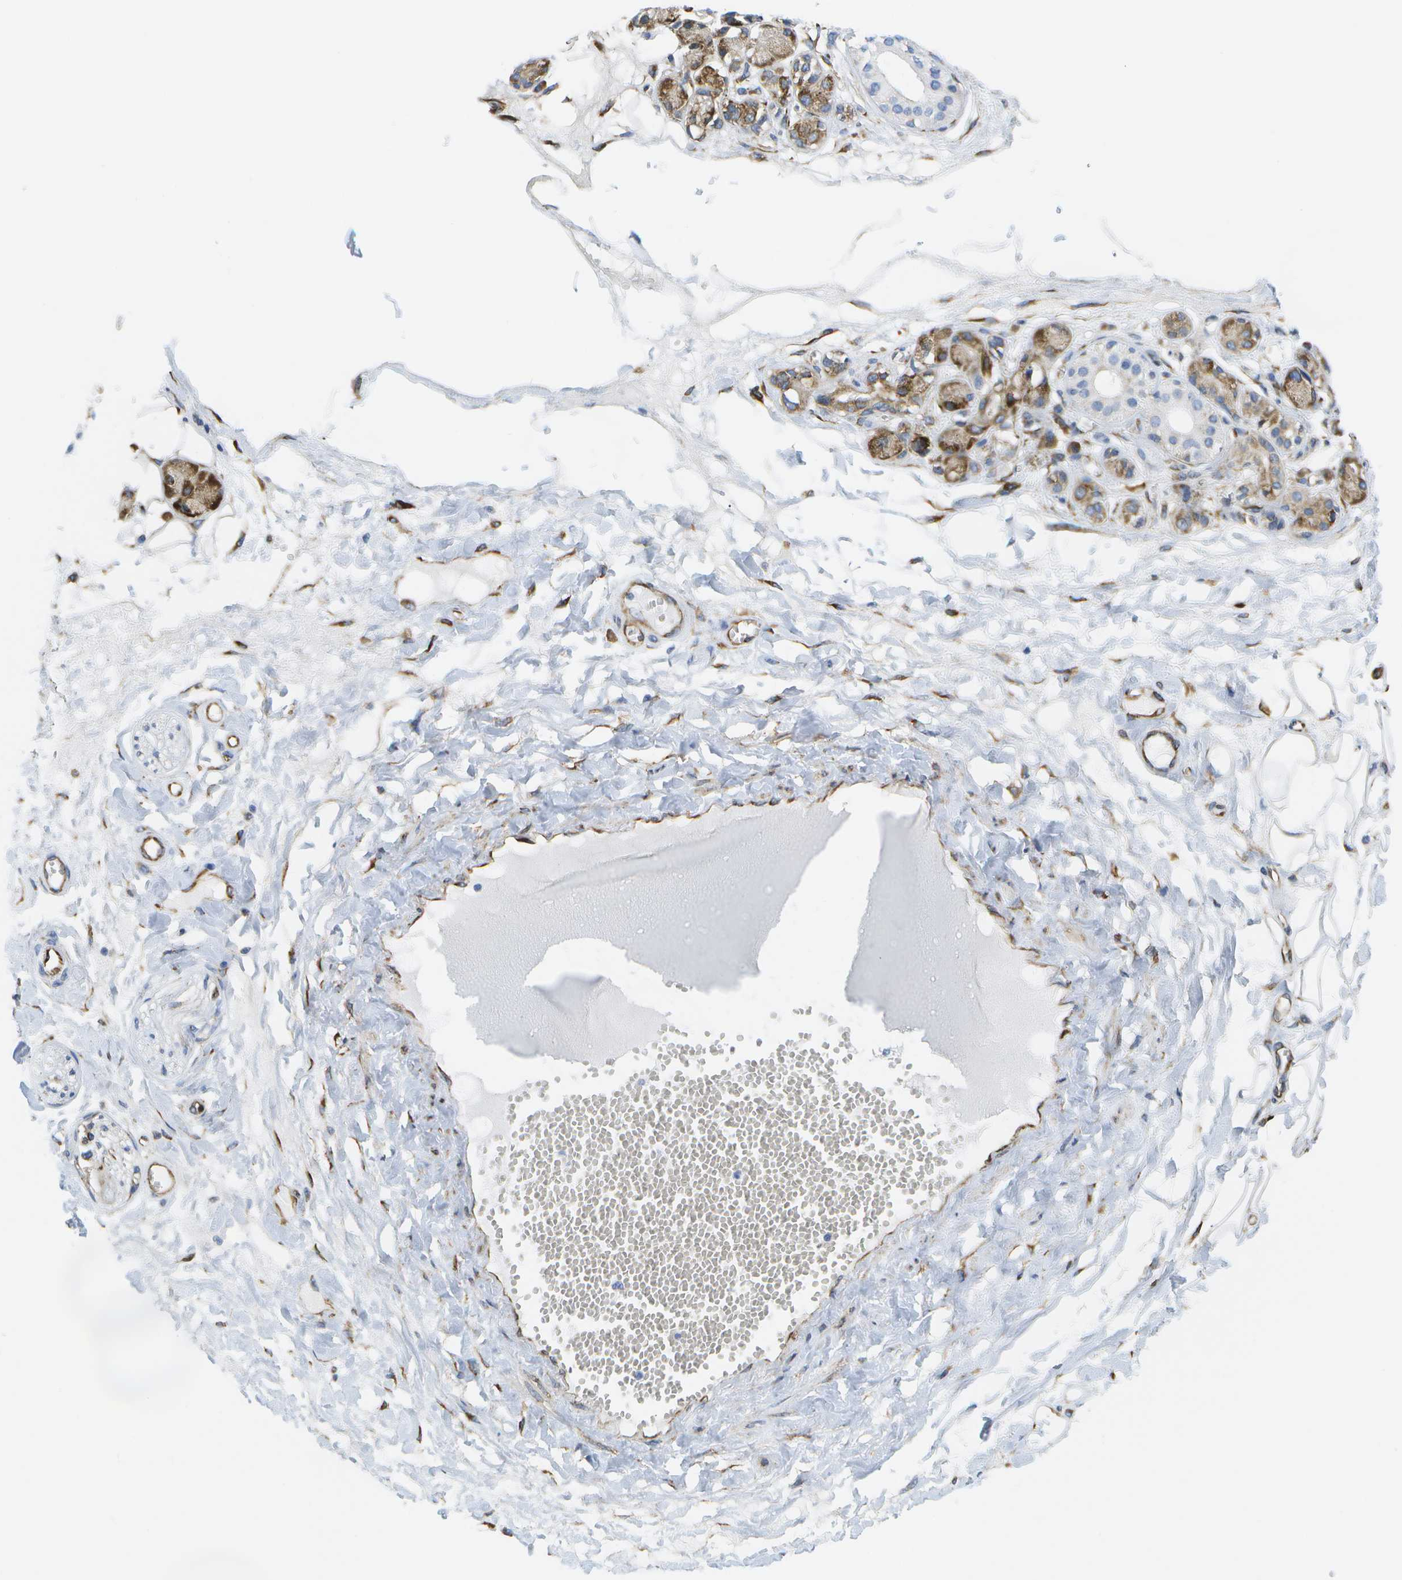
{"staining": {"intensity": "moderate", "quantity": ">75%", "location": "cytoplasmic/membranous"}, "tissue": "adipose tissue", "cell_type": "Adipocytes", "image_type": "normal", "snomed": [{"axis": "morphology", "description": "Normal tissue, NOS"}, {"axis": "morphology", "description": "Inflammation, NOS"}, {"axis": "topography", "description": "Salivary gland"}, {"axis": "topography", "description": "Peripheral nerve tissue"}], "caption": "High-magnification brightfield microscopy of benign adipose tissue stained with DAB (3,3'-diaminobenzidine) (brown) and counterstained with hematoxylin (blue). adipocytes exhibit moderate cytoplasmic/membranous positivity is seen in about>75% of cells.", "gene": "ZDHHC17", "patient": {"sex": "female", "age": 75}}